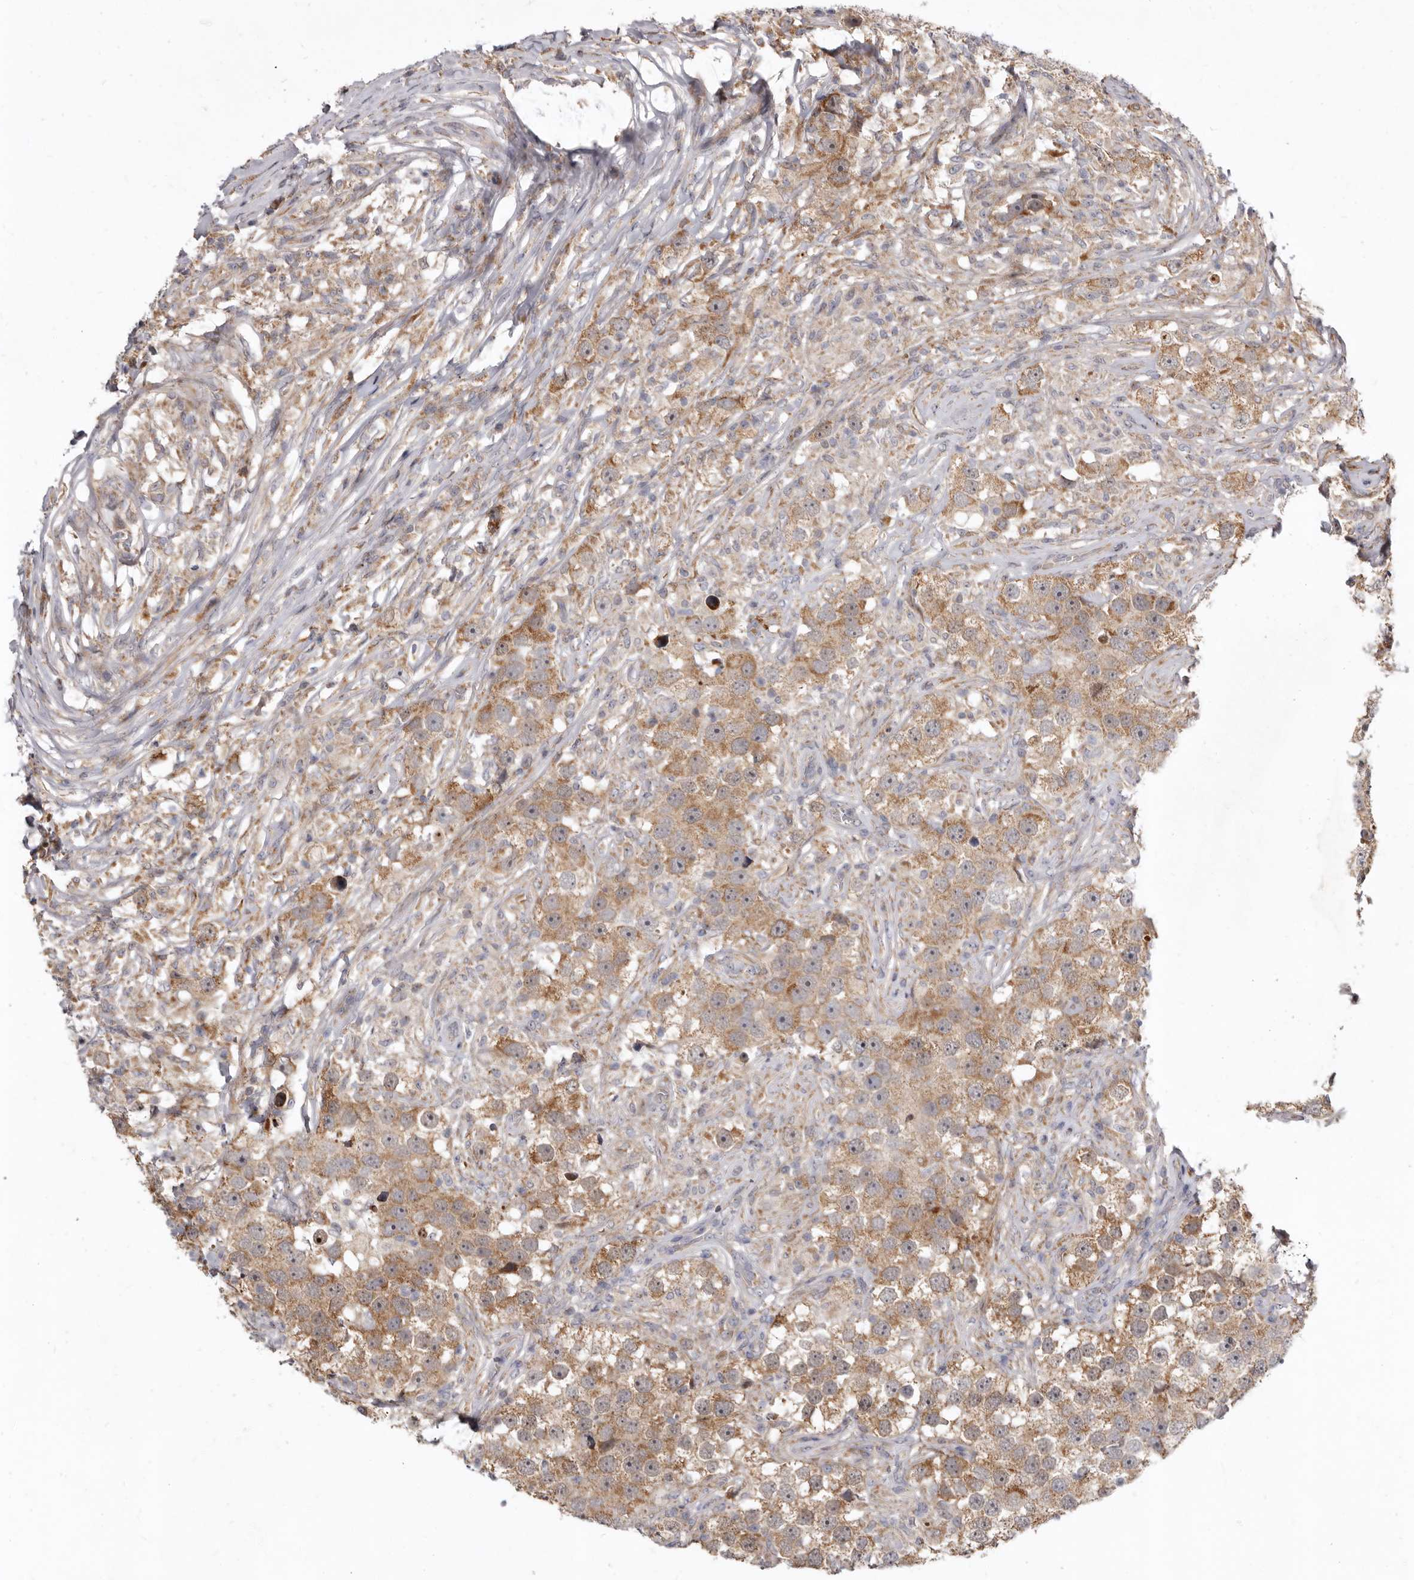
{"staining": {"intensity": "moderate", "quantity": ">75%", "location": "cytoplasmic/membranous"}, "tissue": "testis cancer", "cell_type": "Tumor cells", "image_type": "cancer", "snomed": [{"axis": "morphology", "description": "Seminoma, NOS"}, {"axis": "topography", "description": "Testis"}], "caption": "A brown stain highlights moderate cytoplasmic/membranous expression of a protein in human testis cancer (seminoma) tumor cells.", "gene": "SMC4", "patient": {"sex": "male", "age": 49}}